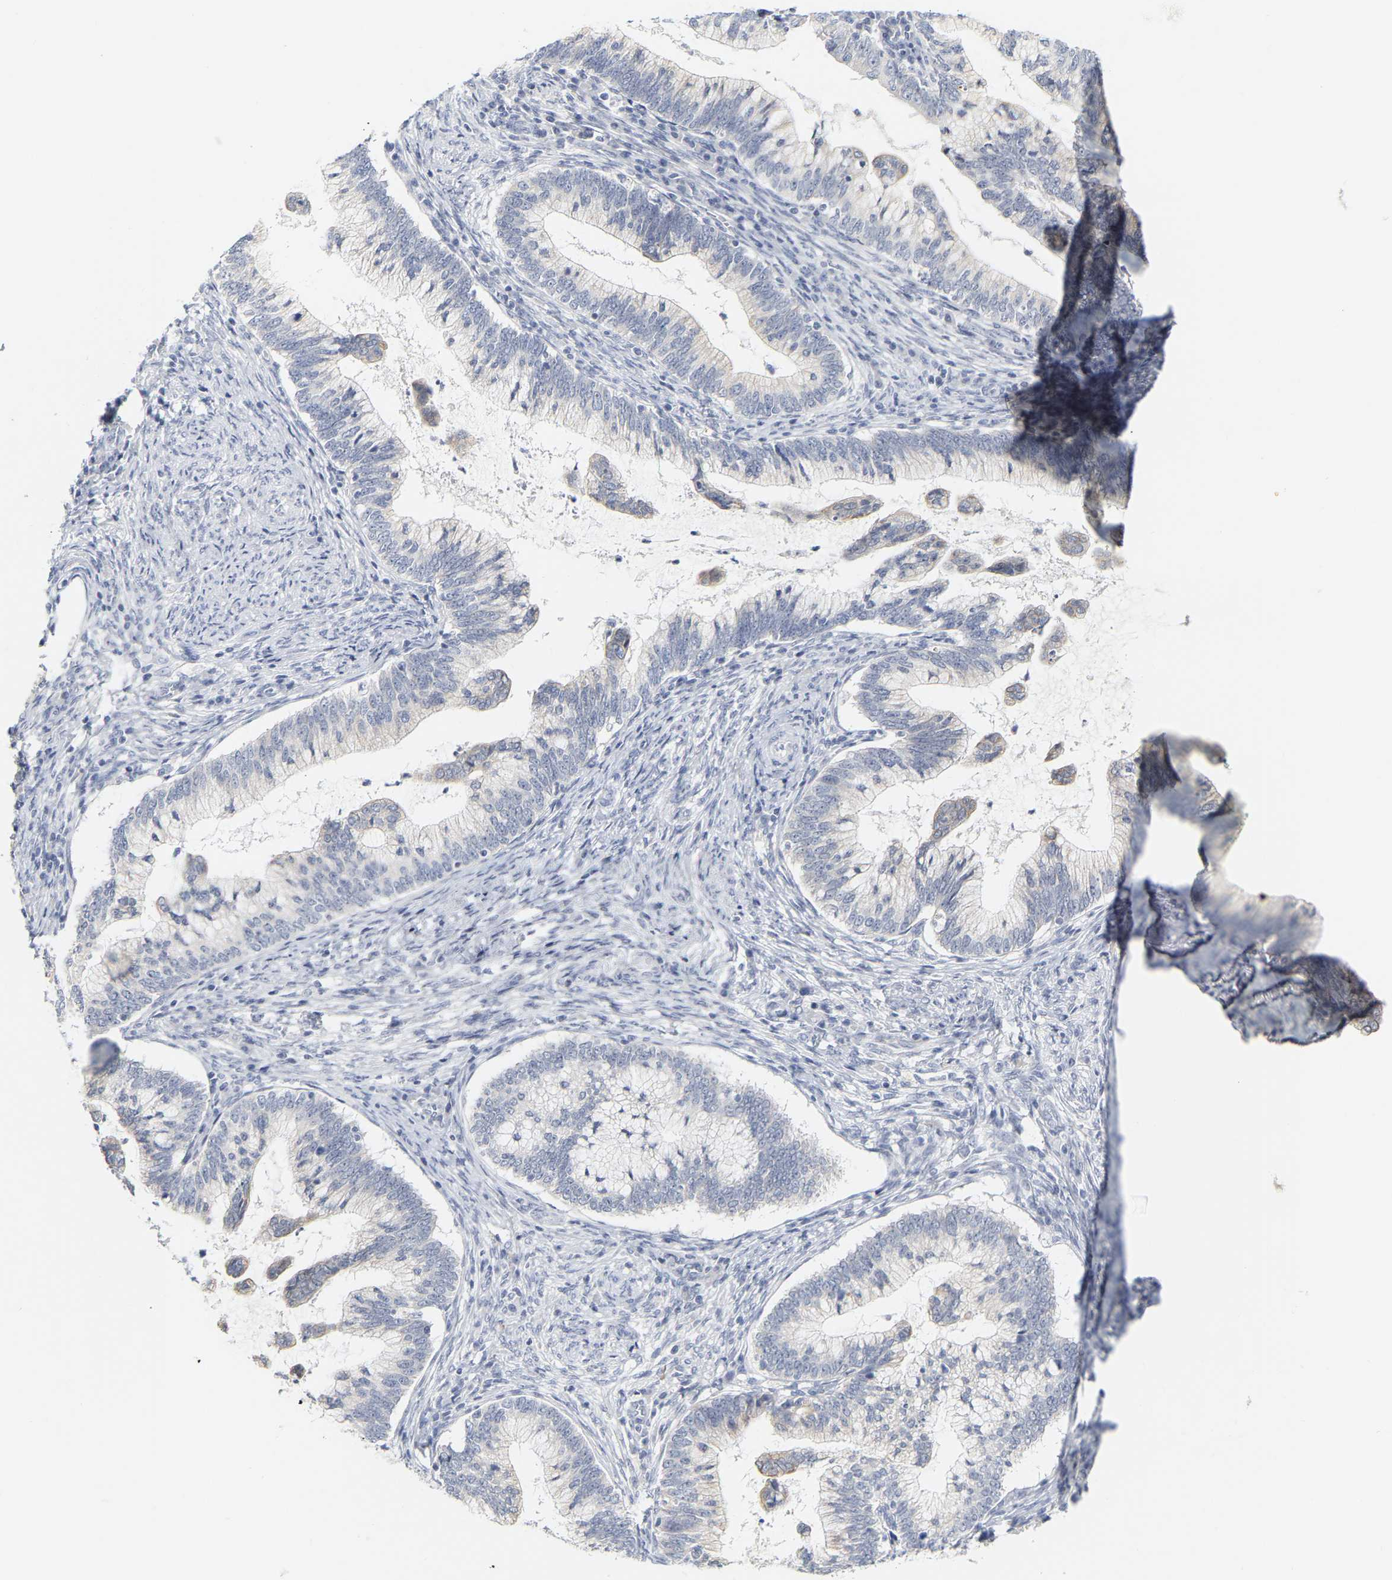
{"staining": {"intensity": "negative", "quantity": "none", "location": "none"}, "tissue": "cervical cancer", "cell_type": "Tumor cells", "image_type": "cancer", "snomed": [{"axis": "morphology", "description": "Adenocarcinoma, NOS"}, {"axis": "topography", "description": "Cervix"}], "caption": "Immunohistochemistry photomicrograph of human cervical cancer (adenocarcinoma) stained for a protein (brown), which displays no expression in tumor cells.", "gene": "KRT76", "patient": {"sex": "female", "age": 36}}